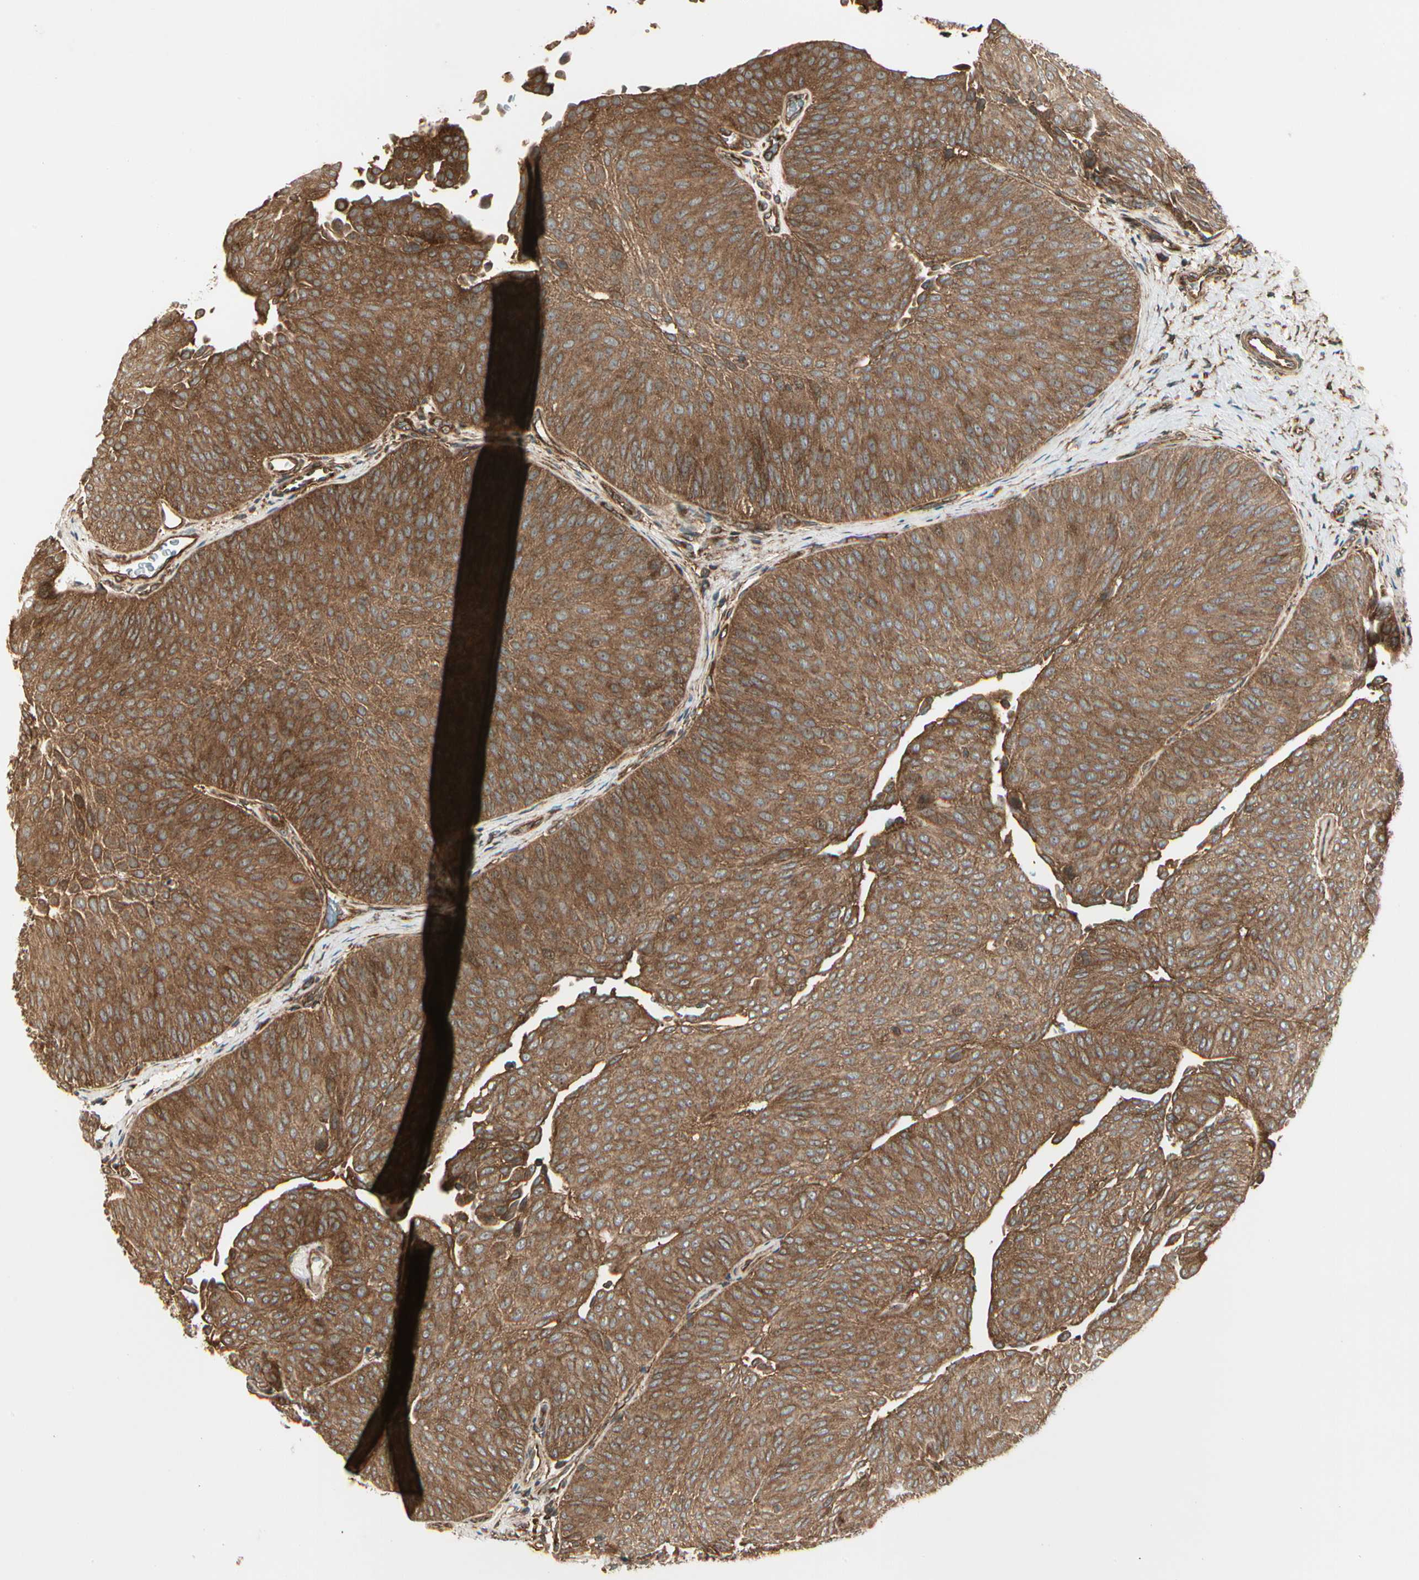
{"staining": {"intensity": "strong", "quantity": ">75%", "location": "cytoplasmic/membranous"}, "tissue": "urothelial cancer", "cell_type": "Tumor cells", "image_type": "cancer", "snomed": [{"axis": "morphology", "description": "Urothelial carcinoma, Low grade"}, {"axis": "topography", "description": "Urinary bladder"}], "caption": "This histopathology image shows IHC staining of urothelial cancer, with high strong cytoplasmic/membranous staining in about >75% of tumor cells.", "gene": "FKBP15", "patient": {"sex": "female", "age": 60}}